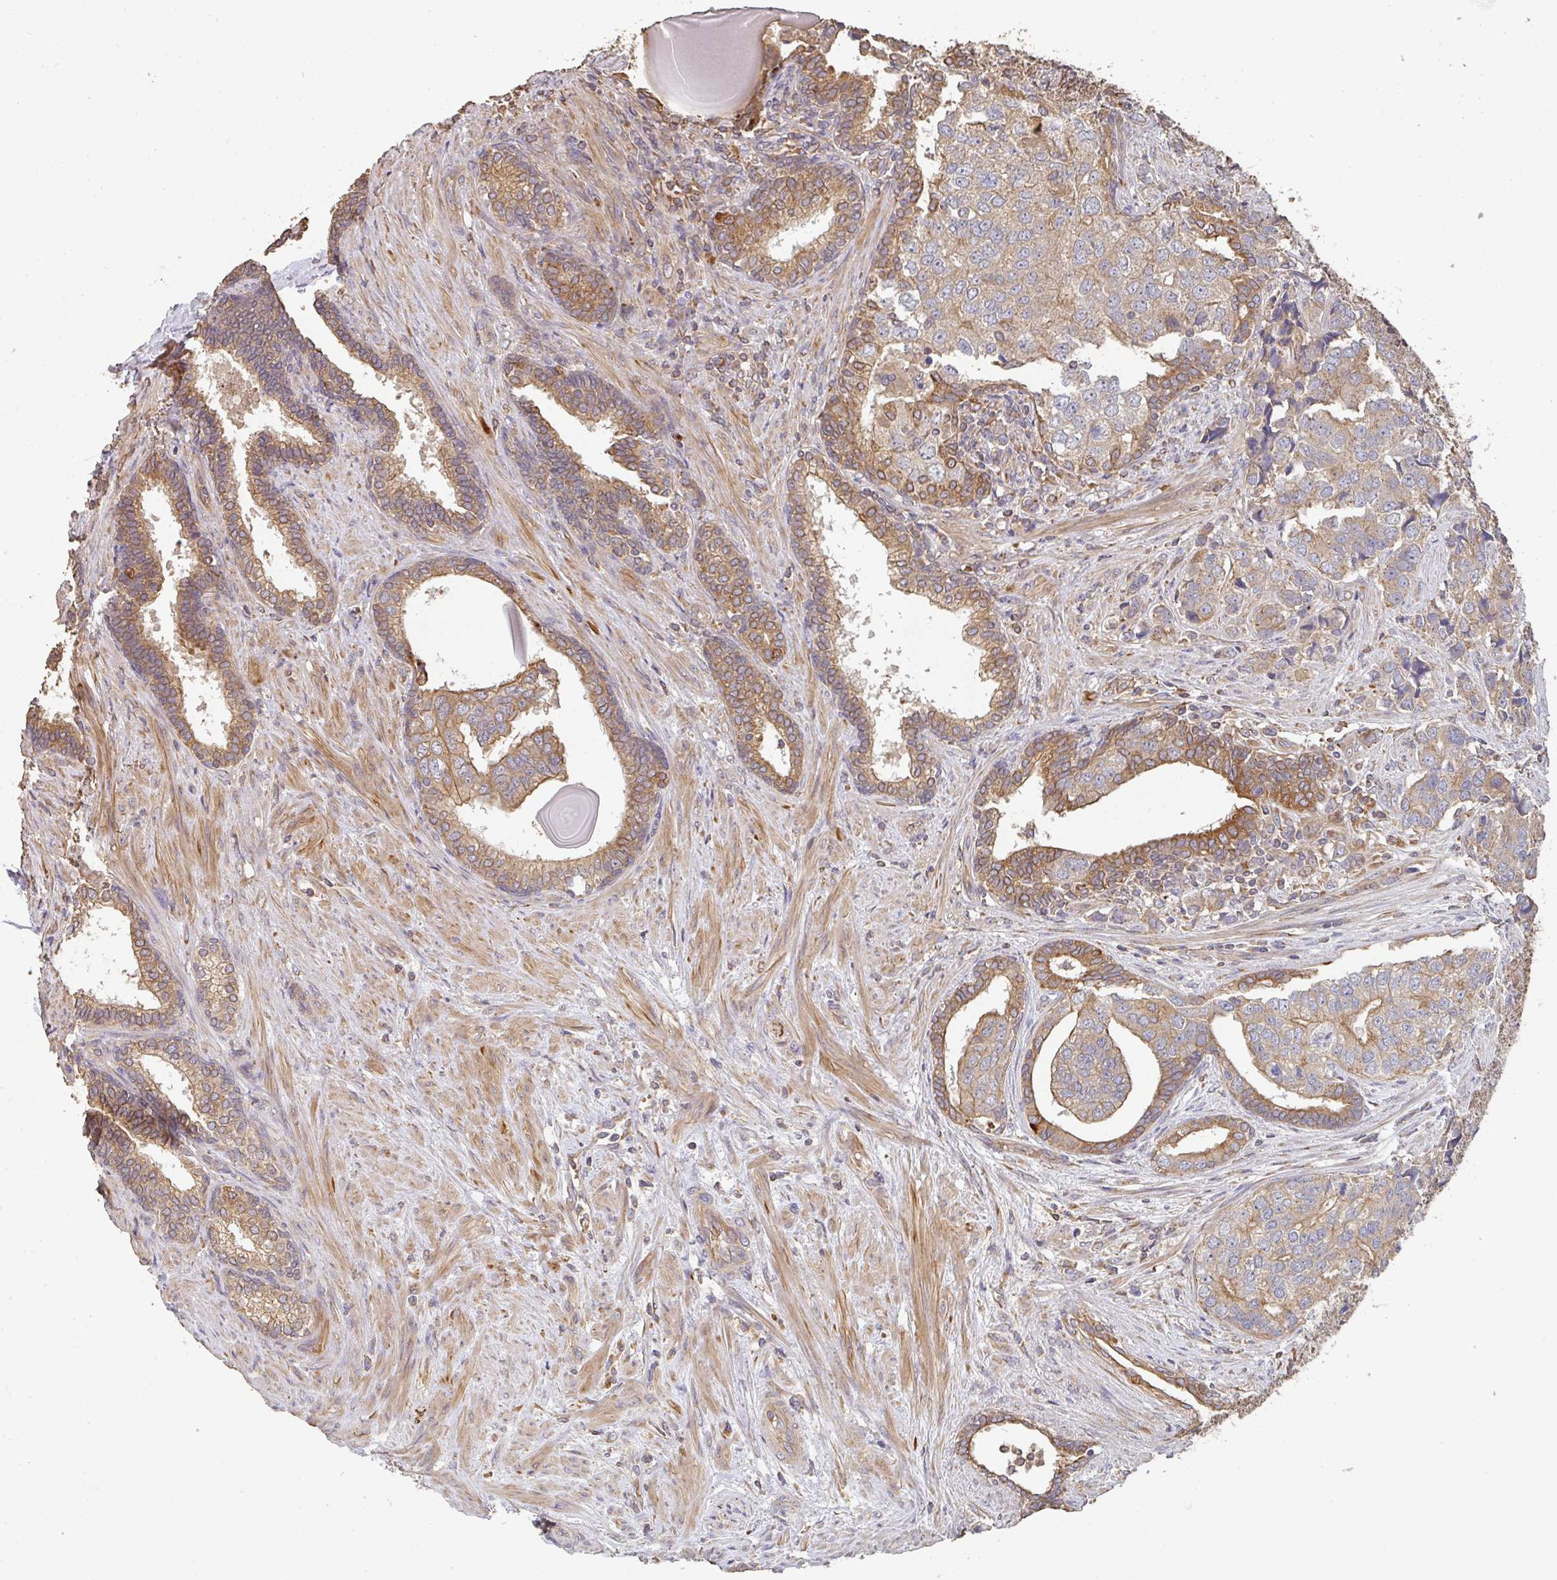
{"staining": {"intensity": "moderate", "quantity": ">75%", "location": "cytoplasmic/membranous"}, "tissue": "prostate cancer", "cell_type": "Tumor cells", "image_type": "cancer", "snomed": [{"axis": "morphology", "description": "Adenocarcinoma, High grade"}, {"axis": "topography", "description": "Prostate"}], "caption": "High-power microscopy captured an IHC image of high-grade adenocarcinoma (prostate), revealing moderate cytoplasmic/membranous positivity in approximately >75% of tumor cells.", "gene": "POLG", "patient": {"sex": "male", "age": 68}}